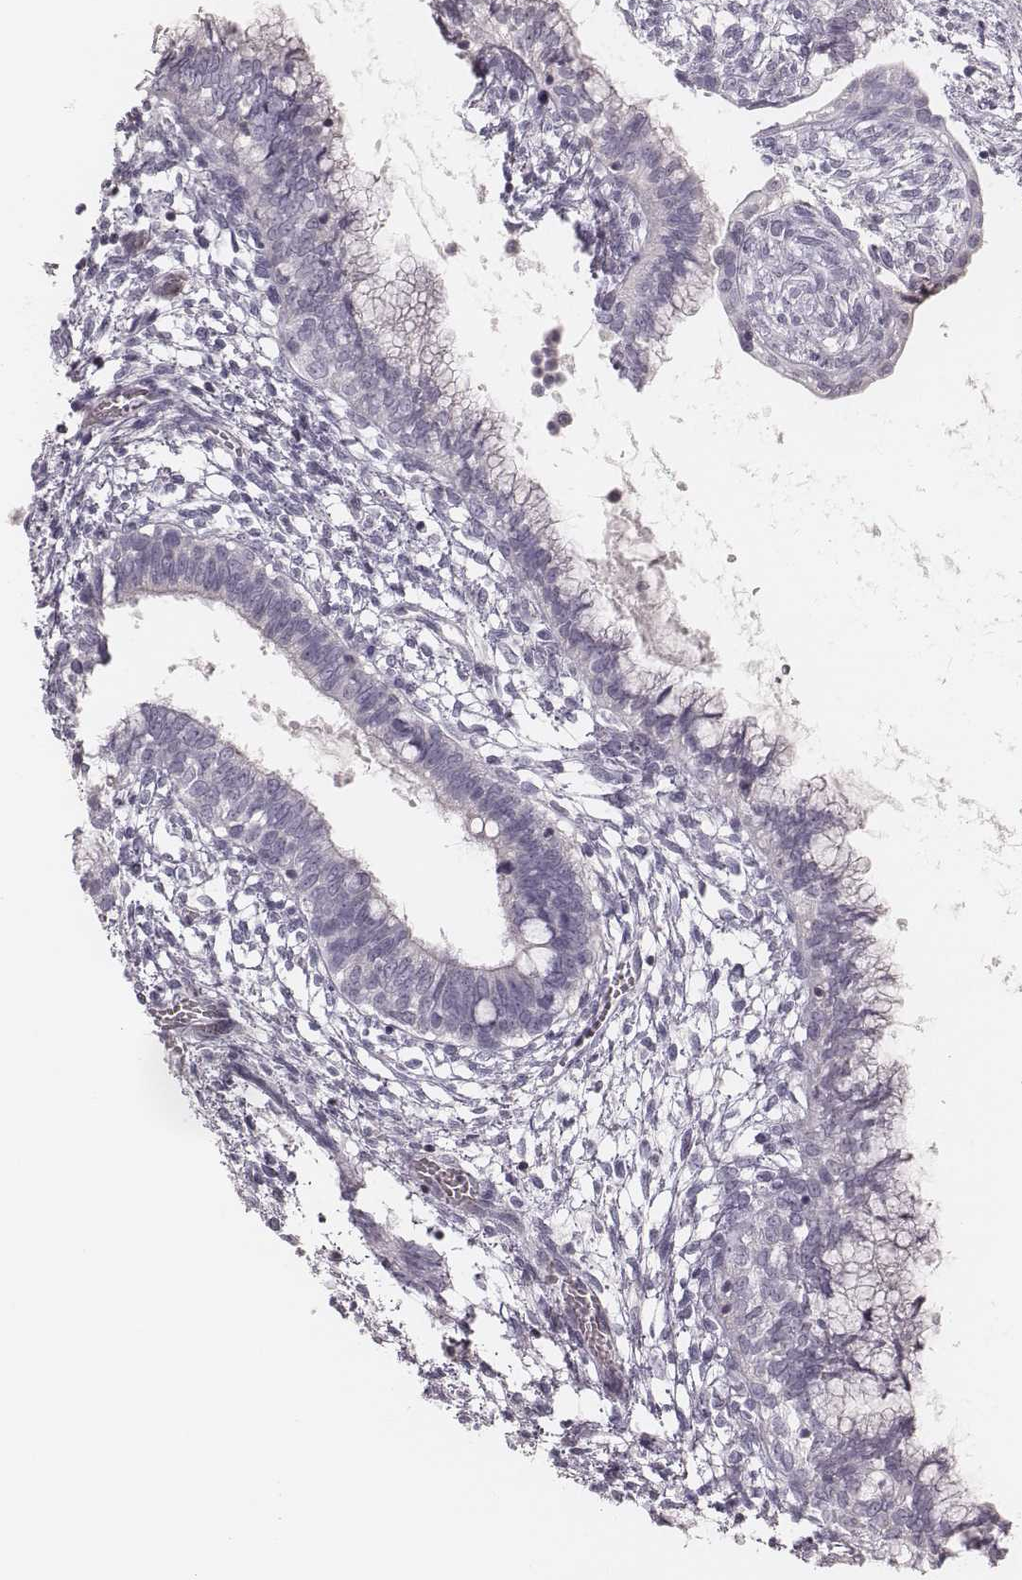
{"staining": {"intensity": "negative", "quantity": "none", "location": "none"}, "tissue": "testis cancer", "cell_type": "Tumor cells", "image_type": "cancer", "snomed": [{"axis": "morphology", "description": "Carcinoma, Embryonal, NOS"}, {"axis": "topography", "description": "Testis"}], "caption": "This histopathology image is of embryonal carcinoma (testis) stained with immunohistochemistry to label a protein in brown with the nuclei are counter-stained blue. There is no positivity in tumor cells.", "gene": "S100Z", "patient": {"sex": "male", "age": 37}}